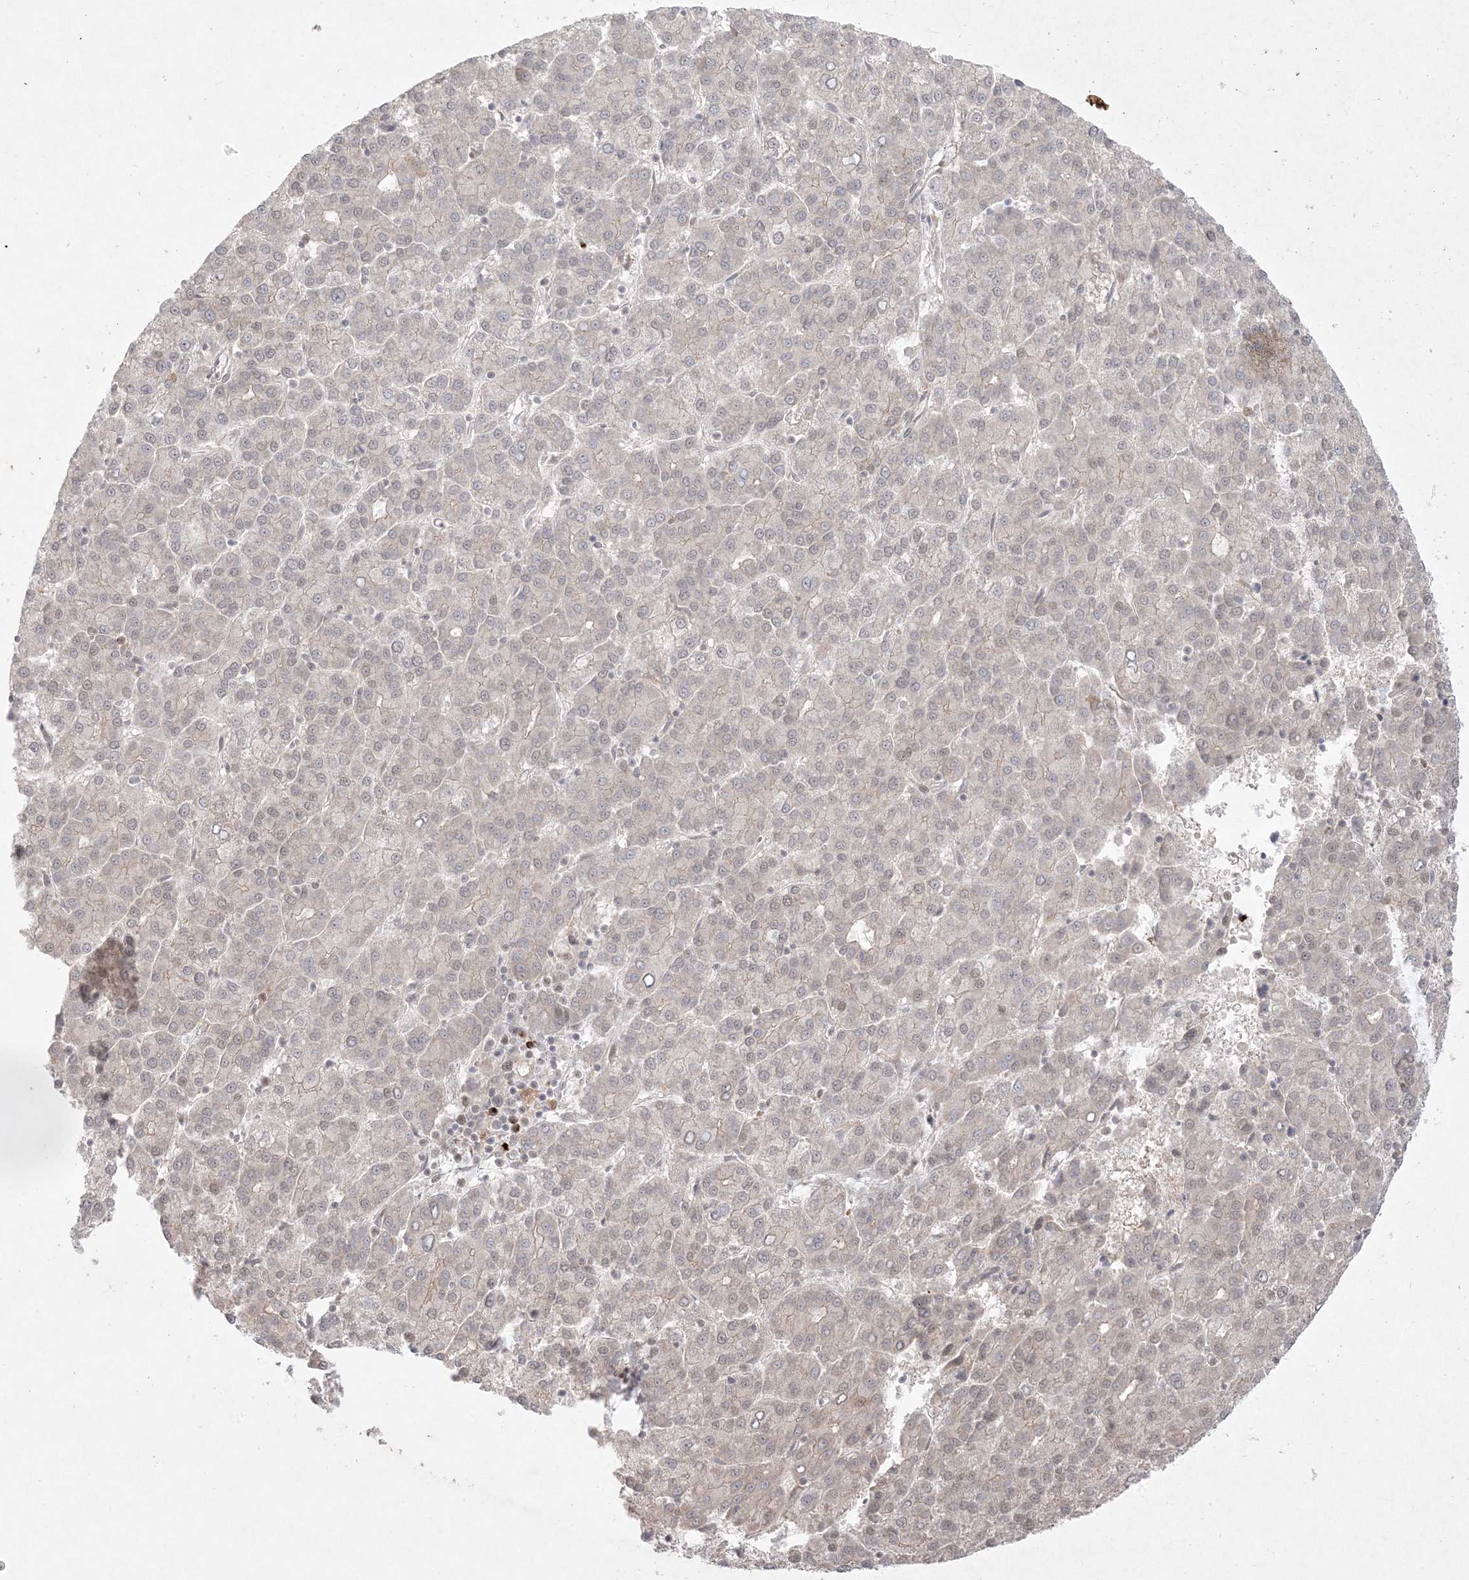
{"staining": {"intensity": "weak", "quantity": "<25%", "location": "nuclear"}, "tissue": "liver cancer", "cell_type": "Tumor cells", "image_type": "cancer", "snomed": [{"axis": "morphology", "description": "Carcinoma, Hepatocellular, NOS"}, {"axis": "topography", "description": "Liver"}], "caption": "Tumor cells are negative for protein expression in human hepatocellular carcinoma (liver).", "gene": "PTK6", "patient": {"sex": "female", "age": 58}}